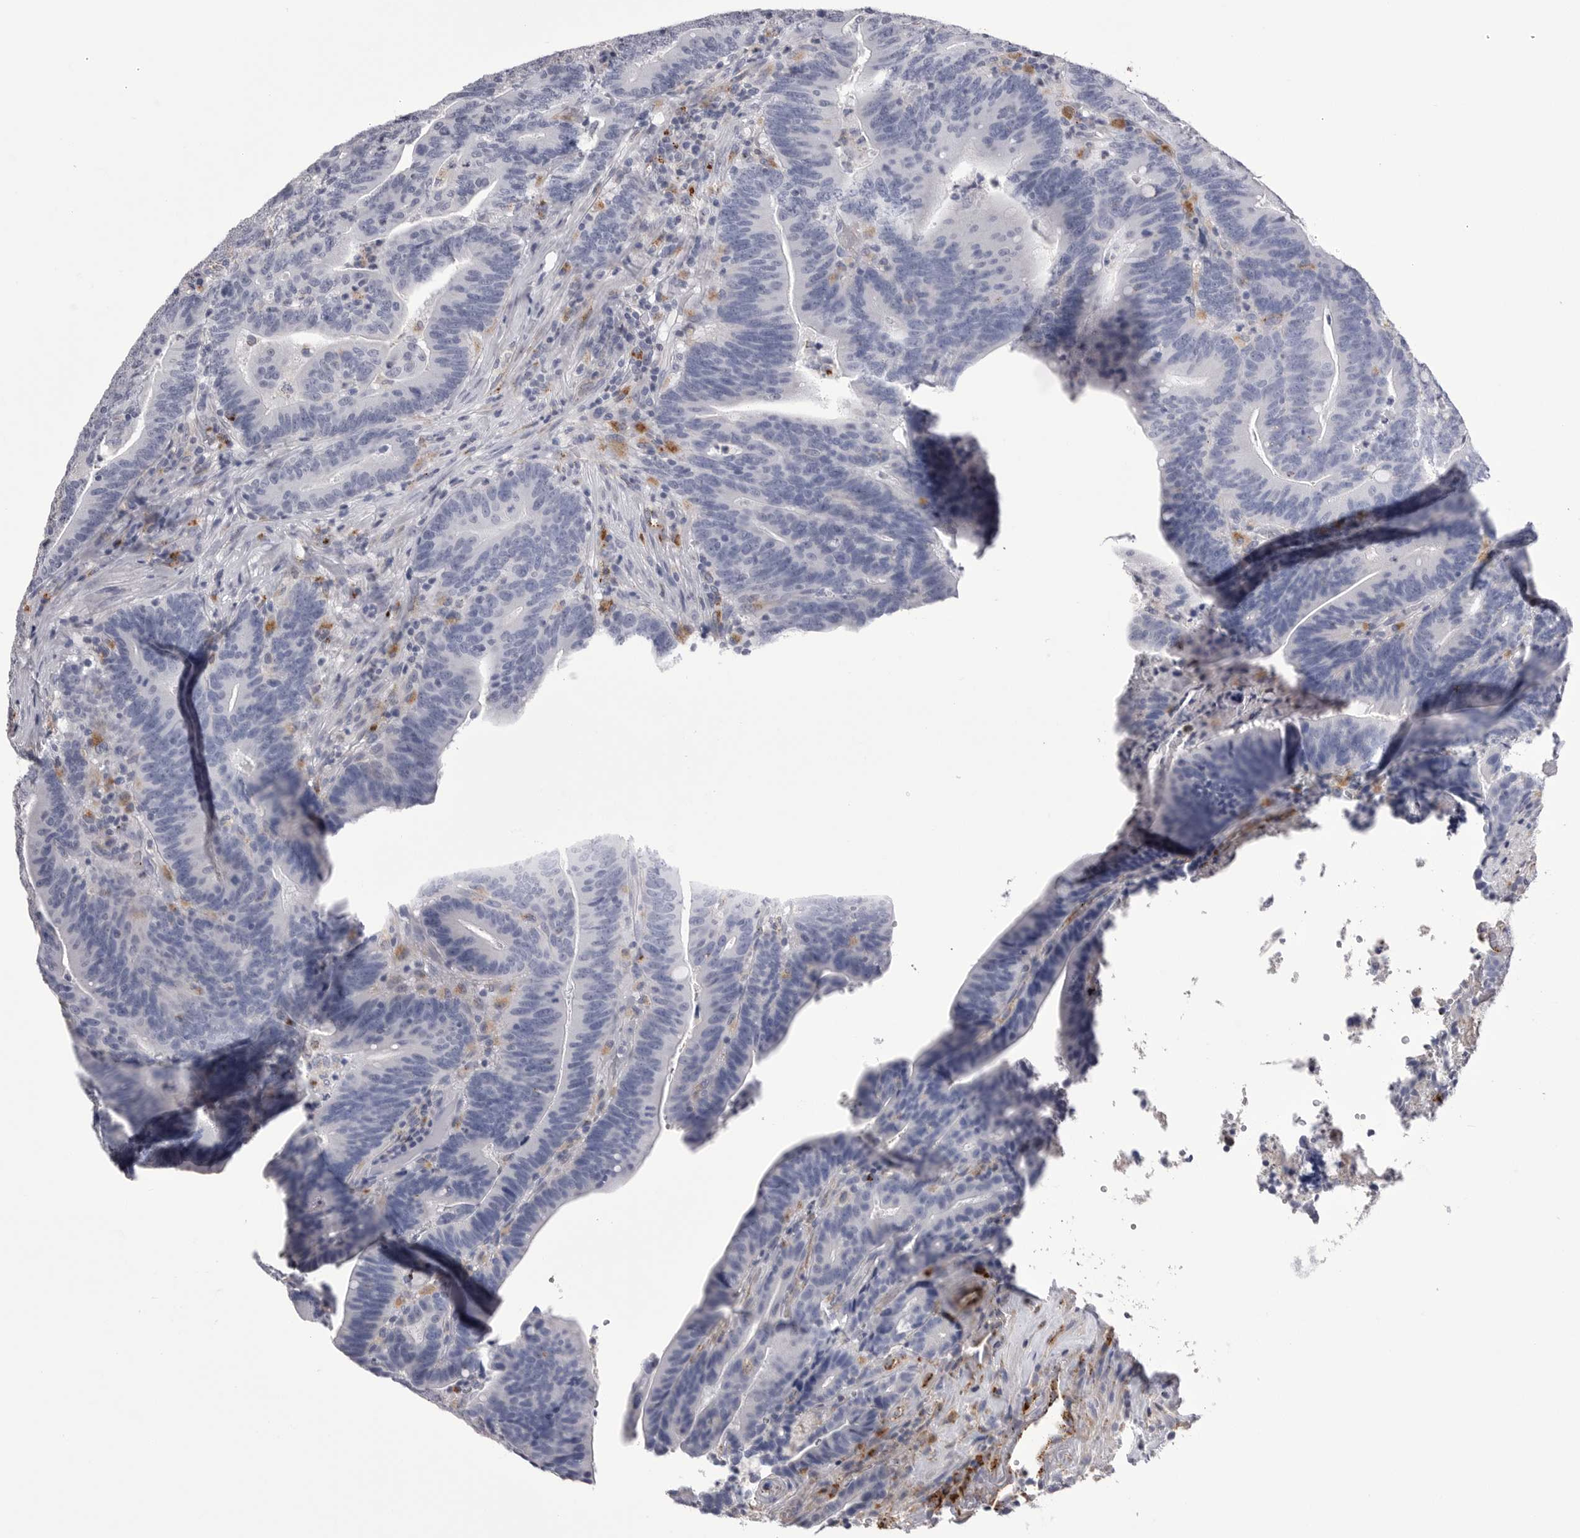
{"staining": {"intensity": "negative", "quantity": "none", "location": "none"}, "tissue": "colorectal cancer", "cell_type": "Tumor cells", "image_type": "cancer", "snomed": [{"axis": "morphology", "description": "Adenocarcinoma, NOS"}, {"axis": "topography", "description": "Colon"}], "caption": "The immunohistochemistry image has no significant expression in tumor cells of adenocarcinoma (colorectal) tissue.", "gene": "PSPN", "patient": {"sex": "female", "age": 66}}